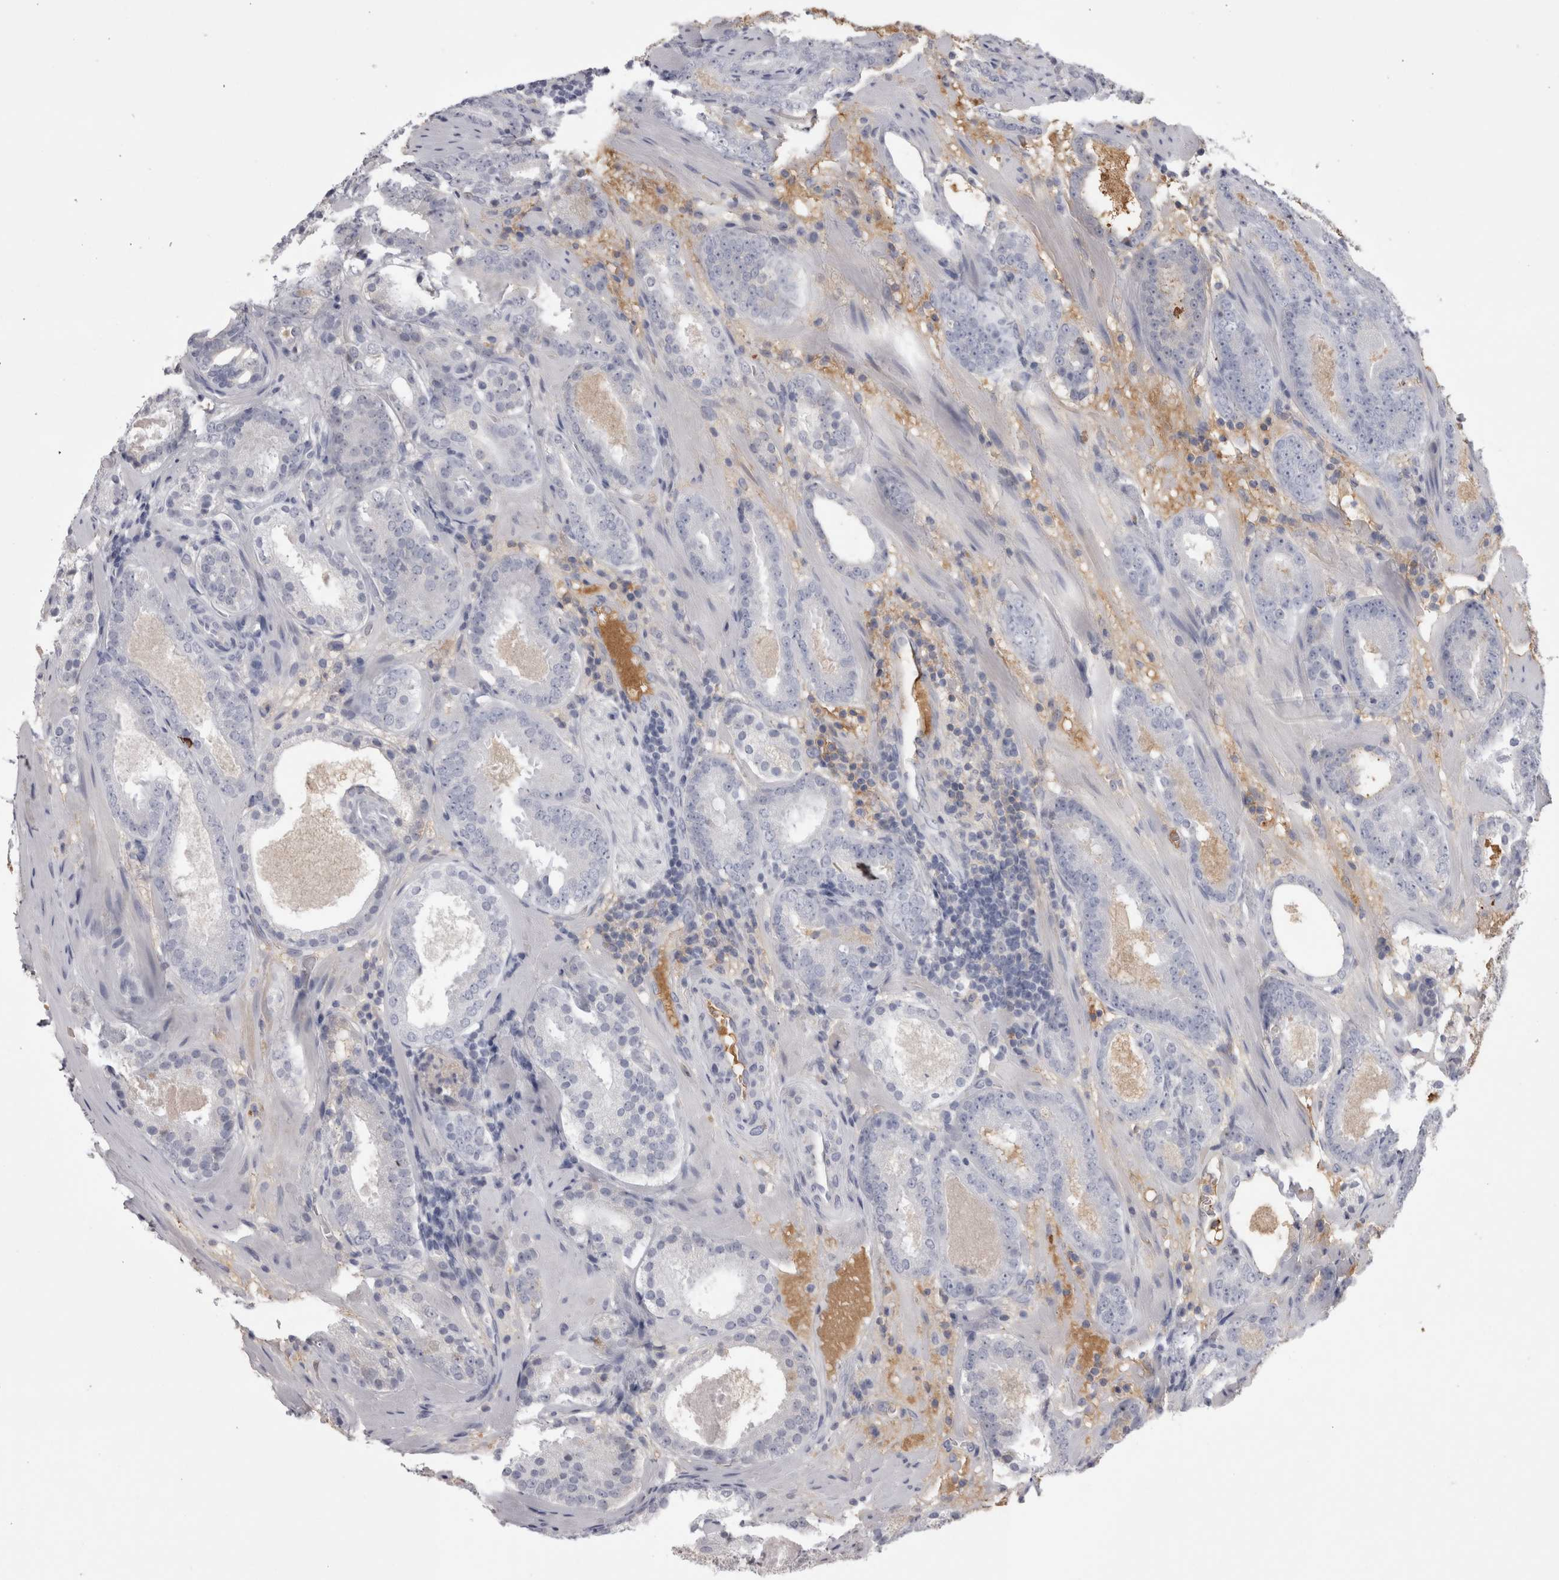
{"staining": {"intensity": "negative", "quantity": "none", "location": "none"}, "tissue": "prostate cancer", "cell_type": "Tumor cells", "image_type": "cancer", "snomed": [{"axis": "morphology", "description": "Adenocarcinoma, Low grade"}, {"axis": "topography", "description": "Prostate"}], "caption": "Immunohistochemistry of human prostate cancer (low-grade adenocarcinoma) reveals no positivity in tumor cells.", "gene": "SAA4", "patient": {"sex": "male", "age": 69}}